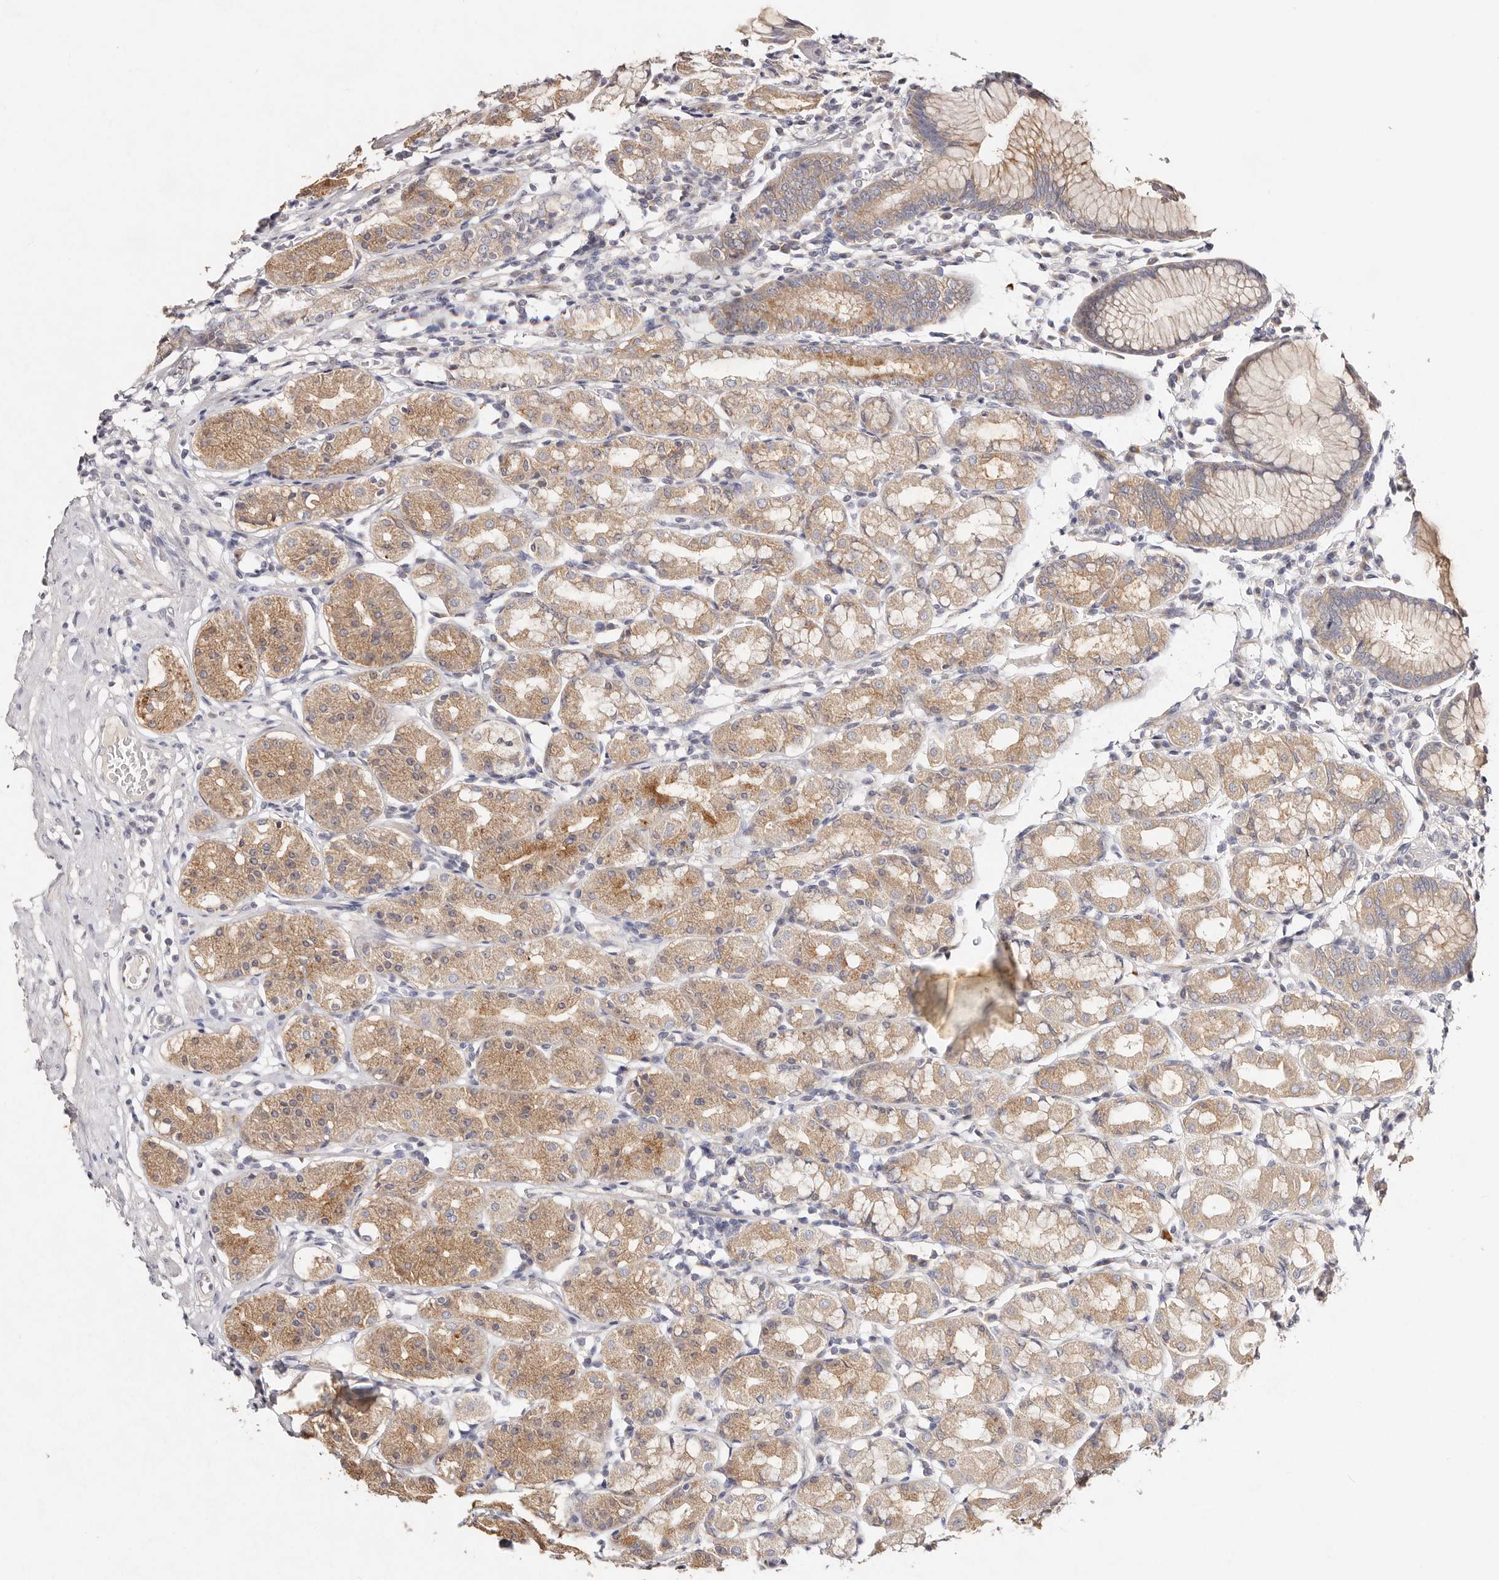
{"staining": {"intensity": "moderate", "quantity": "25%-75%", "location": "cytoplasmic/membranous"}, "tissue": "stomach", "cell_type": "Glandular cells", "image_type": "normal", "snomed": [{"axis": "morphology", "description": "Normal tissue, NOS"}, {"axis": "topography", "description": "Stomach, lower"}], "caption": "Moderate cytoplasmic/membranous positivity for a protein is appreciated in approximately 25%-75% of glandular cells of normal stomach using immunohistochemistry.", "gene": "VIPAS39", "patient": {"sex": "female", "age": 56}}